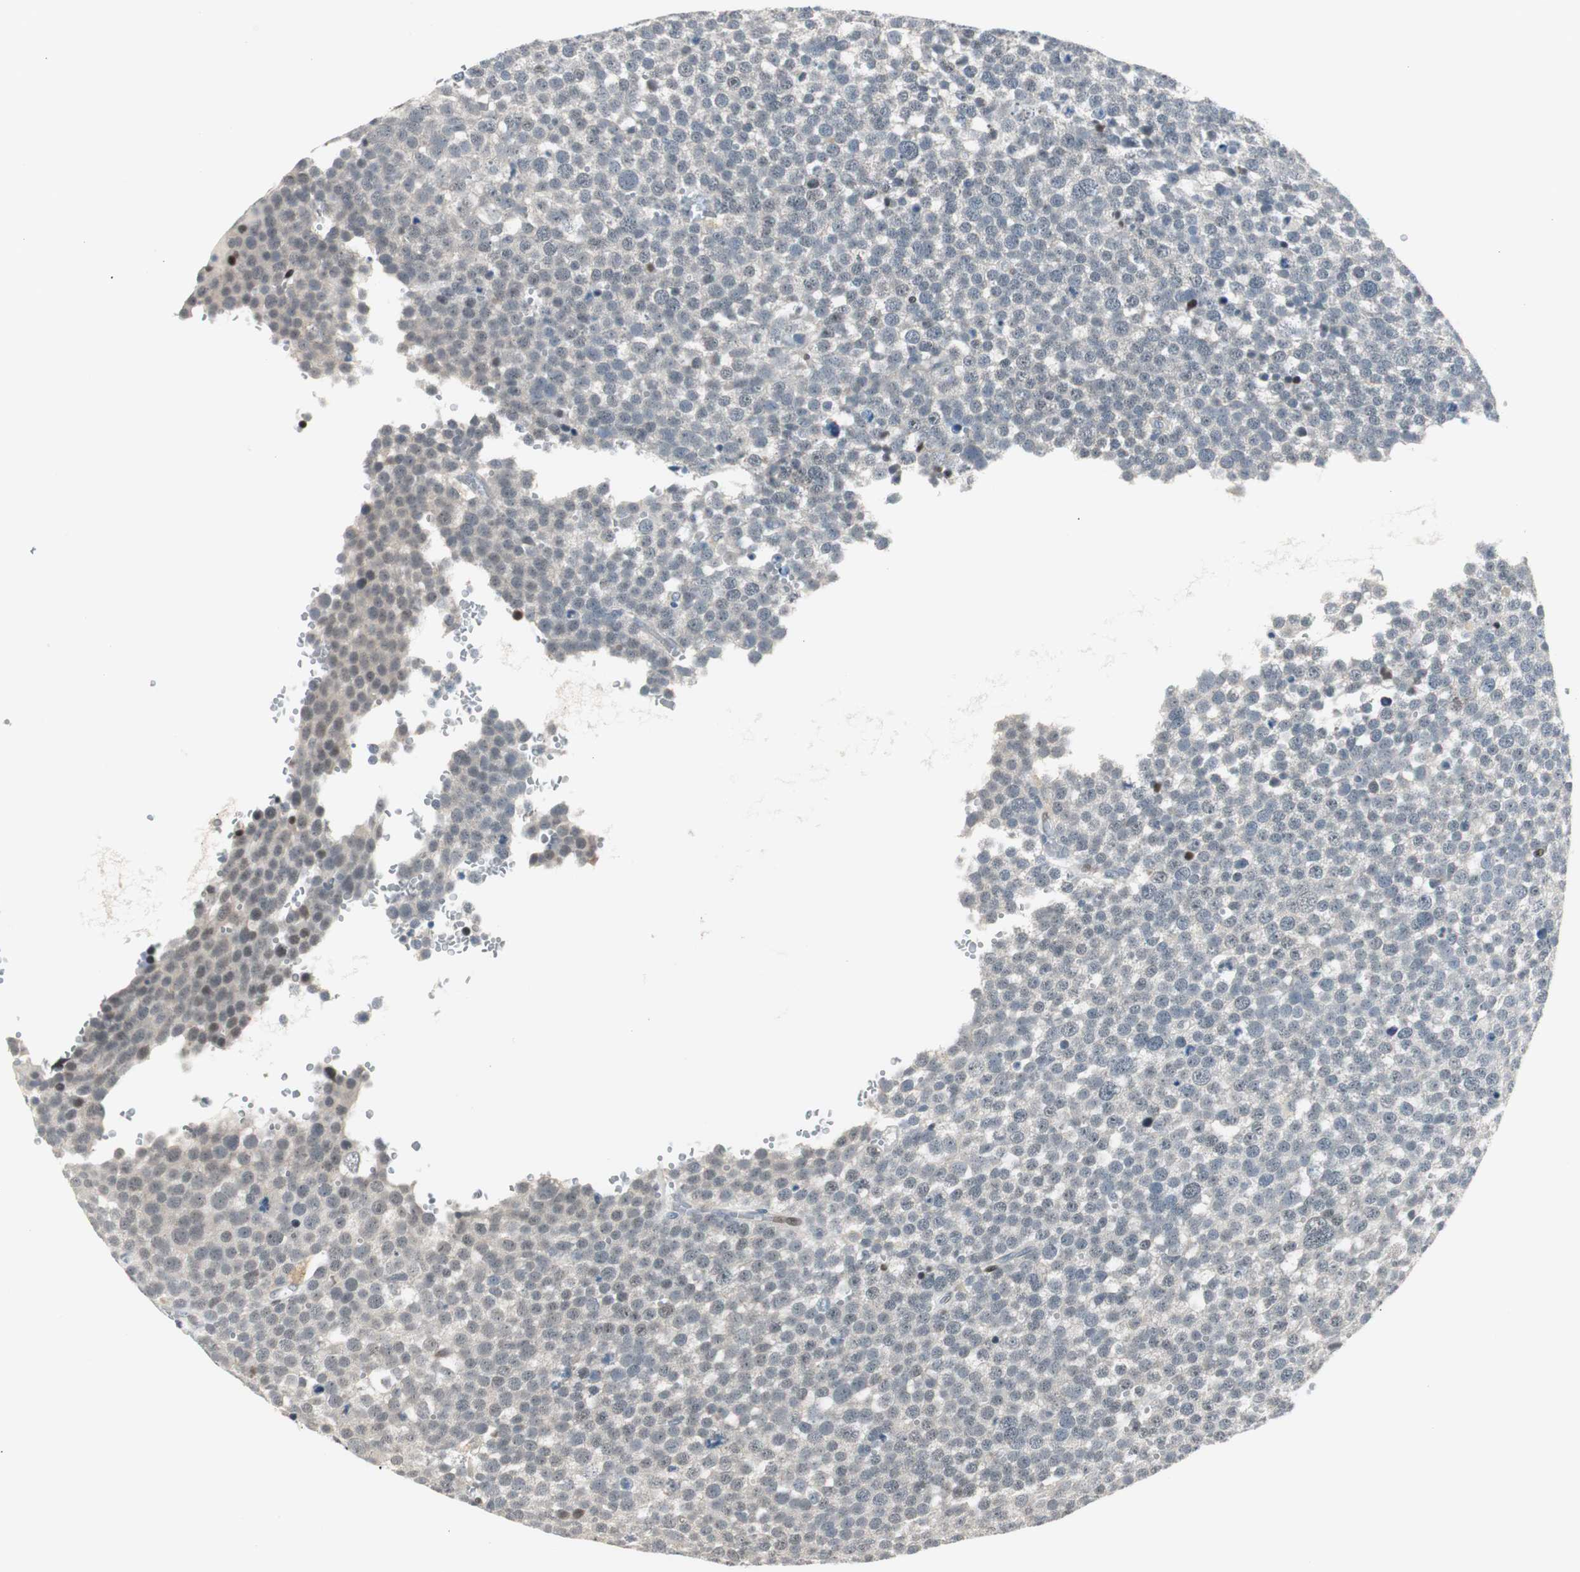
{"staining": {"intensity": "strong", "quantity": "<25%", "location": "nuclear"}, "tissue": "testis cancer", "cell_type": "Tumor cells", "image_type": "cancer", "snomed": [{"axis": "morphology", "description": "Seminoma, NOS"}, {"axis": "topography", "description": "Testis"}], "caption": "IHC micrograph of neoplastic tissue: testis seminoma stained using immunohistochemistry (IHC) reveals medium levels of strong protein expression localized specifically in the nuclear of tumor cells, appearing as a nuclear brown color.", "gene": "RAD1", "patient": {"sex": "male", "age": 71}}